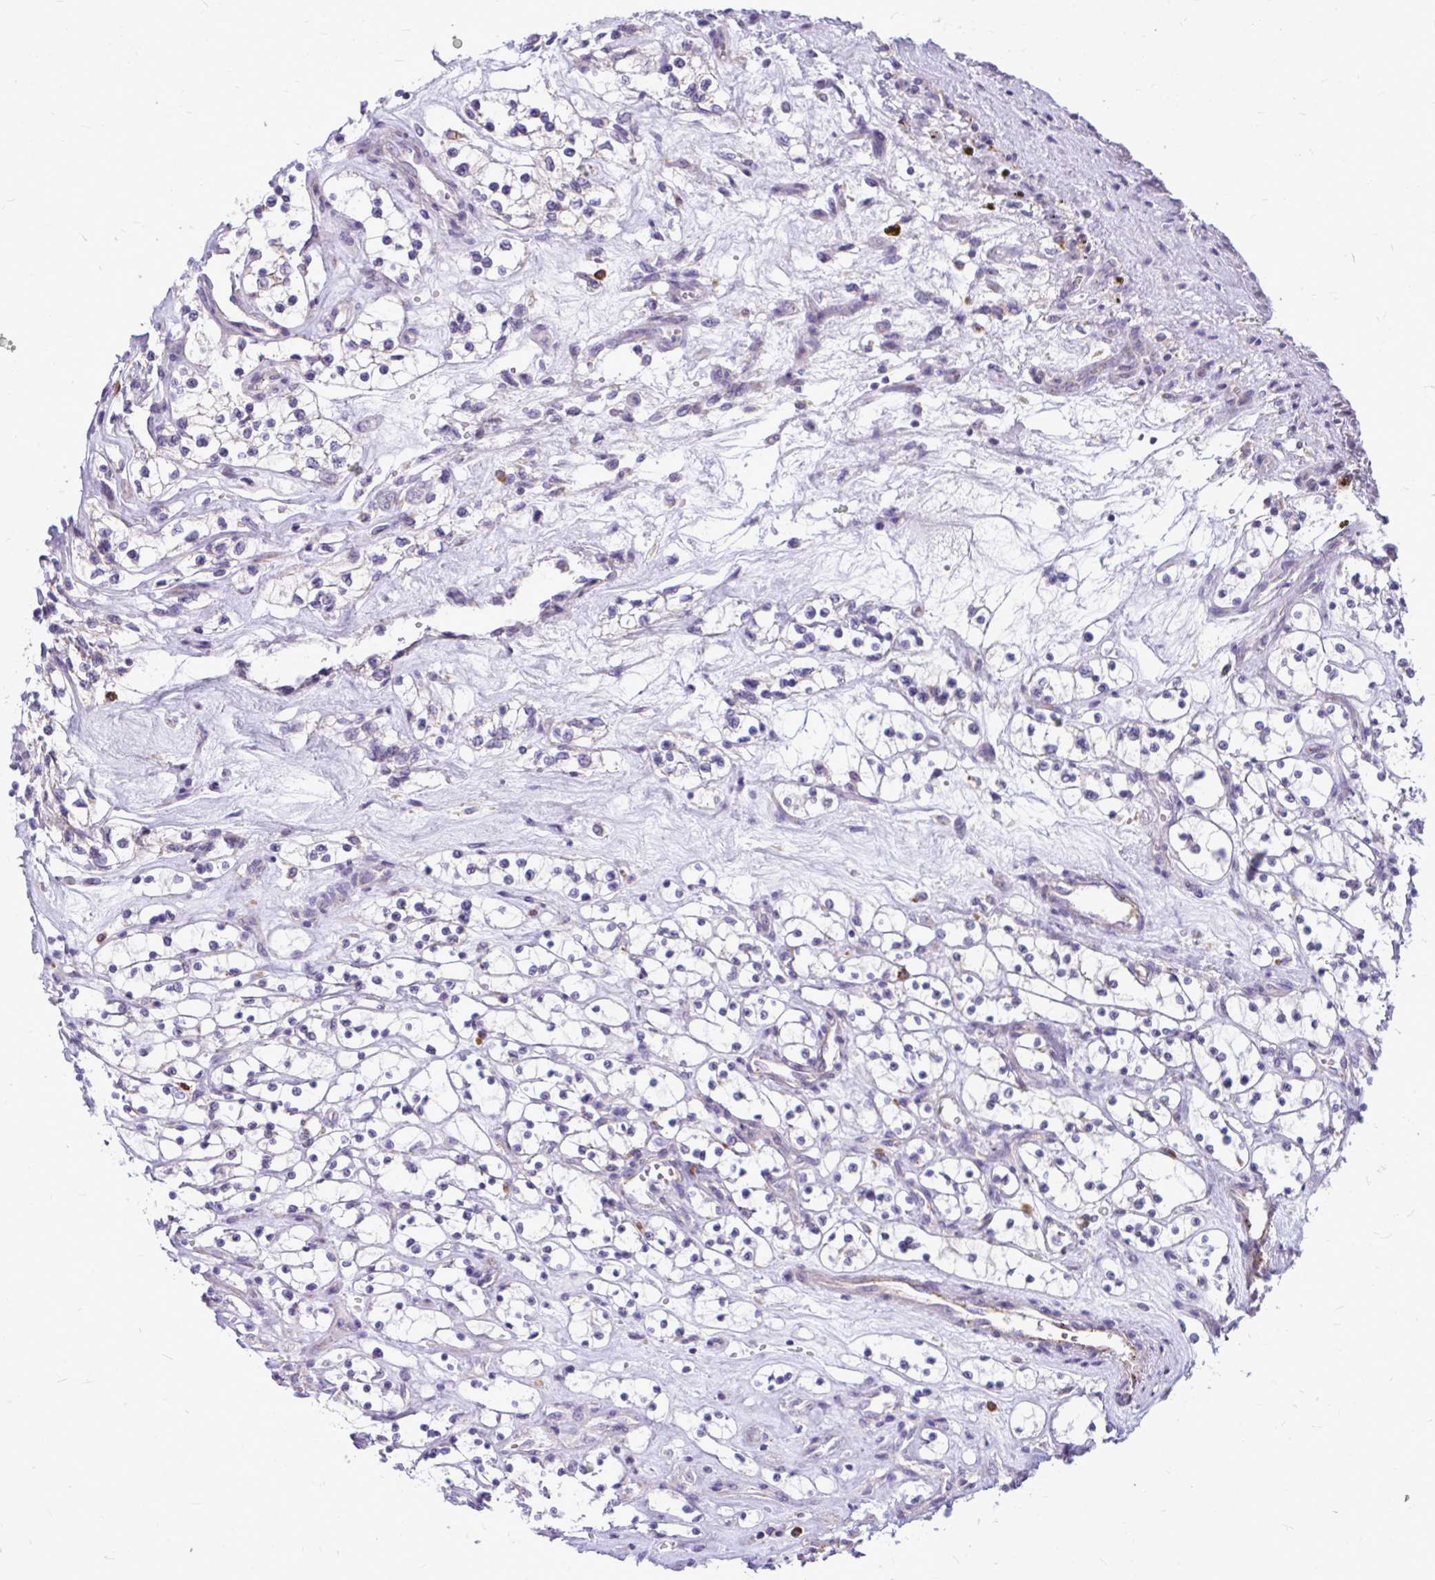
{"staining": {"intensity": "negative", "quantity": "none", "location": "none"}, "tissue": "renal cancer", "cell_type": "Tumor cells", "image_type": "cancer", "snomed": [{"axis": "morphology", "description": "Adenocarcinoma, NOS"}, {"axis": "topography", "description": "Kidney"}], "caption": "The photomicrograph shows no significant expression in tumor cells of renal cancer.", "gene": "ZSCAN25", "patient": {"sex": "female", "age": 69}}